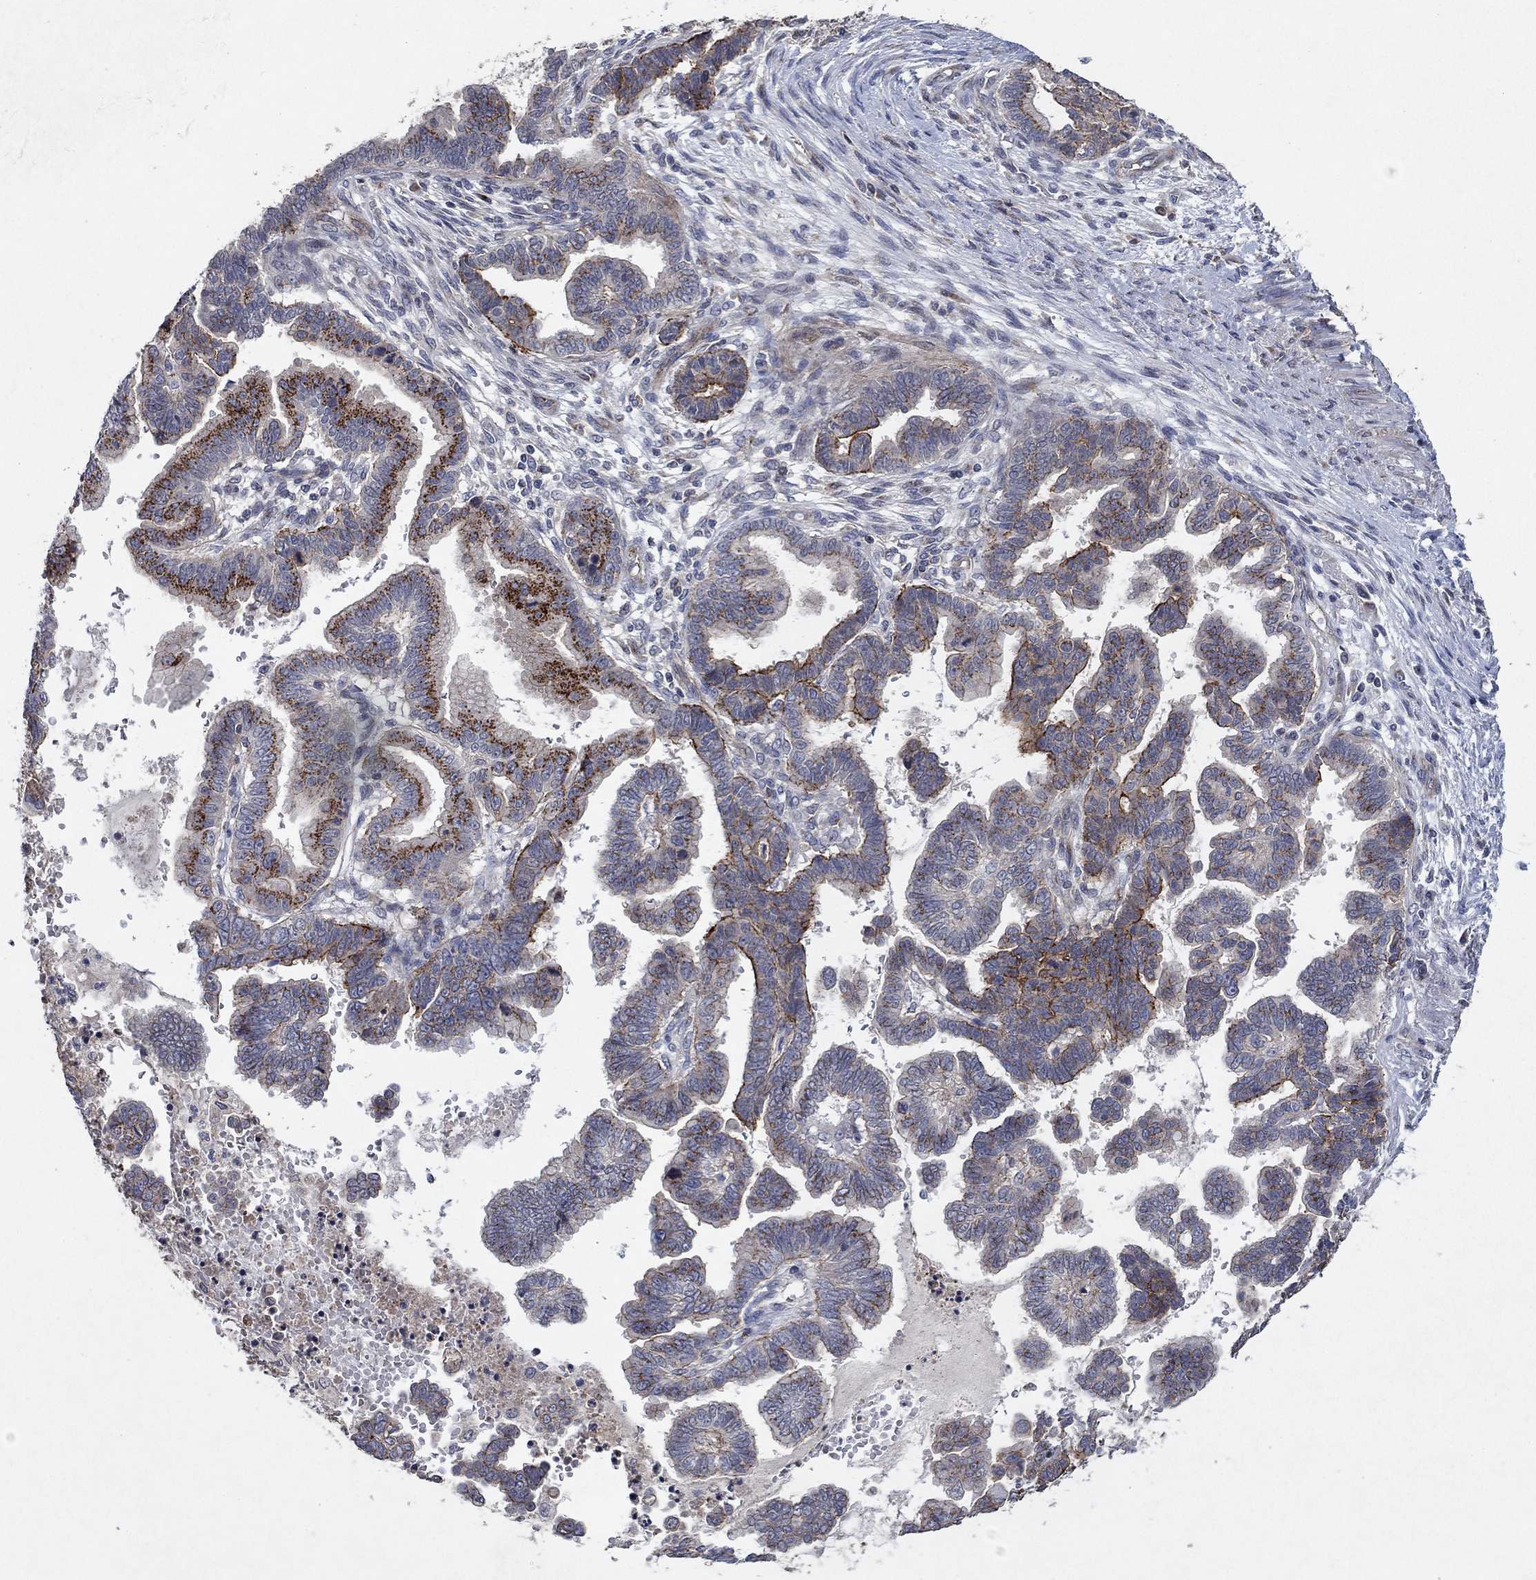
{"staining": {"intensity": "strong", "quantity": "25%-75%", "location": "cytoplasmic/membranous"}, "tissue": "stomach cancer", "cell_type": "Tumor cells", "image_type": "cancer", "snomed": [{"axis": "morphology", "description": "Adenocarcinoma, NOS"}, {"axis": "topography", "description": "Stomach"}], "caption": "Protein staining of stomach cancer (adenocarcinoma) tissue displays strong cytoplasmic/membranous expression in about 25%-75% of tumor cells.", "gene": "FRG1", "patient": {"sex": "male", "age": 83}}